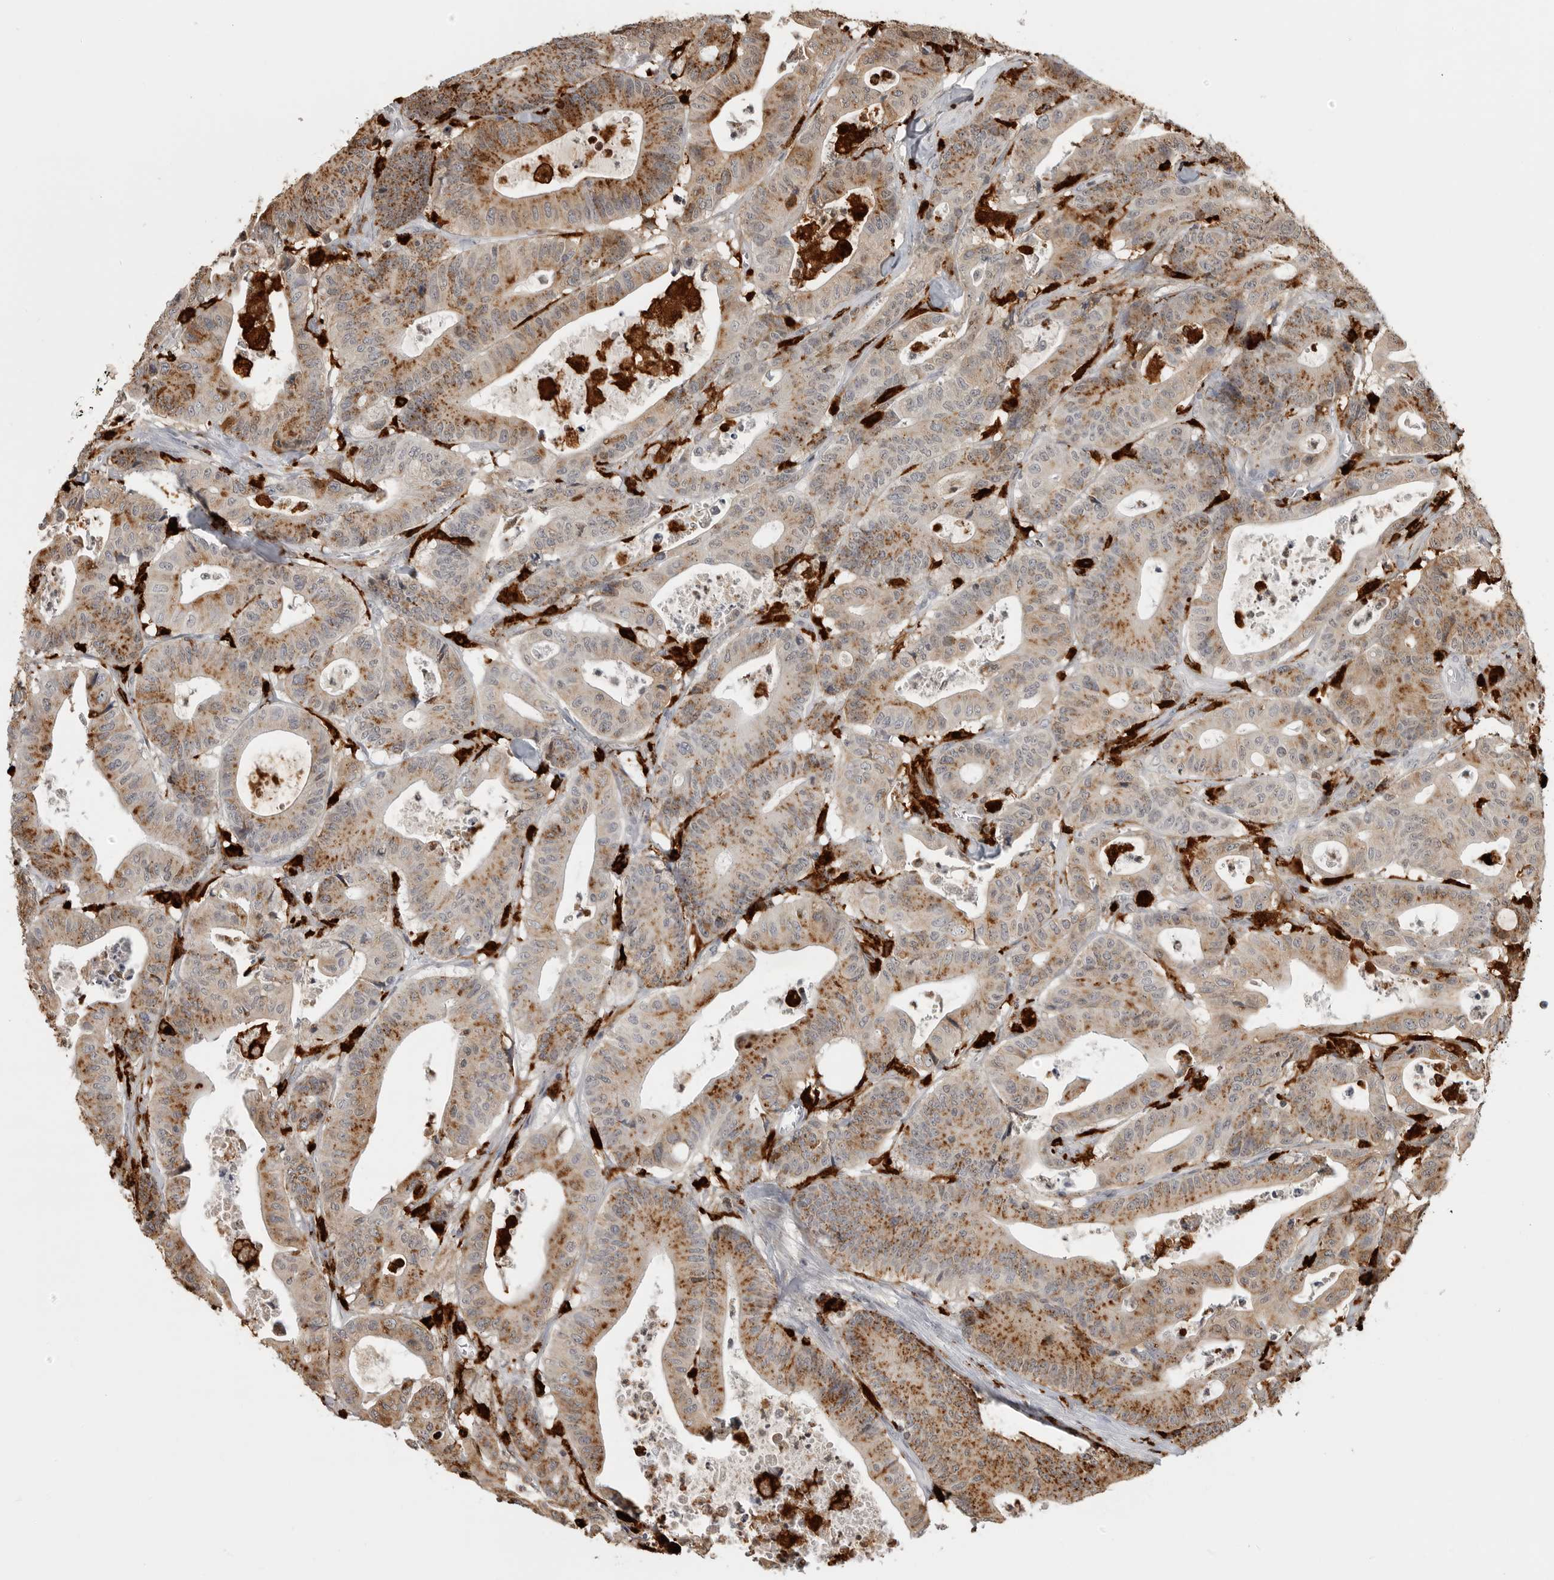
{"staining": {"intensity": "moderate", "quantity": ">75%", "location": "cytoplasmic/membranous"}, "tissue": "colorectal cancer", "cell_type": "Tumor cells", "image_type": "cancer", "snomed": [{"axis": "morphology", "description": "Adenocarcinoma, NOS"}, {"axis": "topography", "description": "Colon"}], "caption": "There is medium levels of moderate cytoplasmic/membranous staining in tumor cells of adenocarcinoma (colorectal), as demonstrated by immunohistochemical staining (brown color).", "gene": "IFI30", "patient": {"sex": "female", "age": 84}}